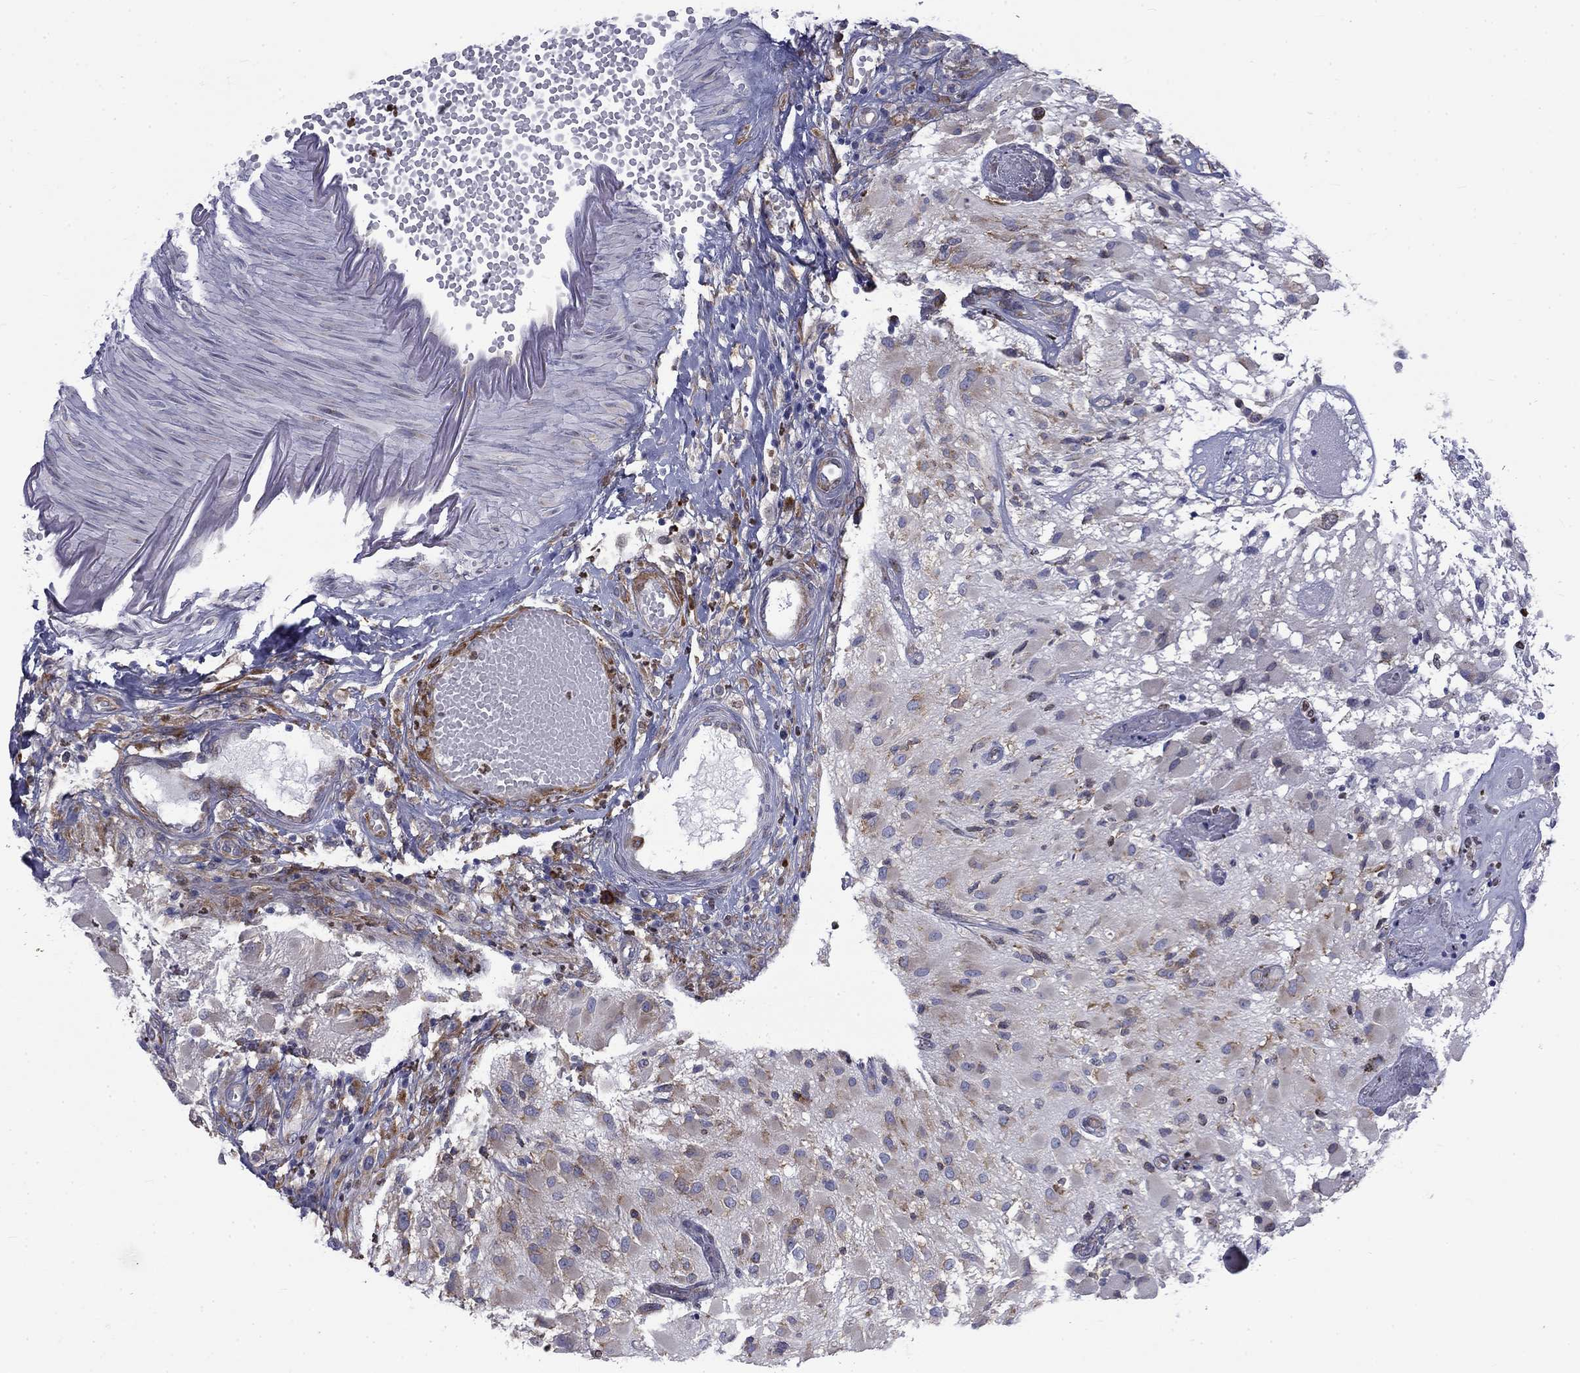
{"staining": {"intensity": "moderate", "quantity": "<25%", "location": "cytoplasmic/membranous"}, "tissue": "glioma", "cell_type": "Tumor cells", "image_type": "cancer", "snomed": [{"axis": "morphology", "description": "Glioma, malignant, High grade"}, {"axis": "topography", "description": "Brain"}], "caption": "DAB immunohistochemical staining of human glioma displays moderate cytoplasmic/membranous protein positivity in about <25% of tumor cells. The protein is shown in brown color, while the nuclei are stained blue.", "gene": "PABPC4", "patient": {"sex": "female", "age": 63}}